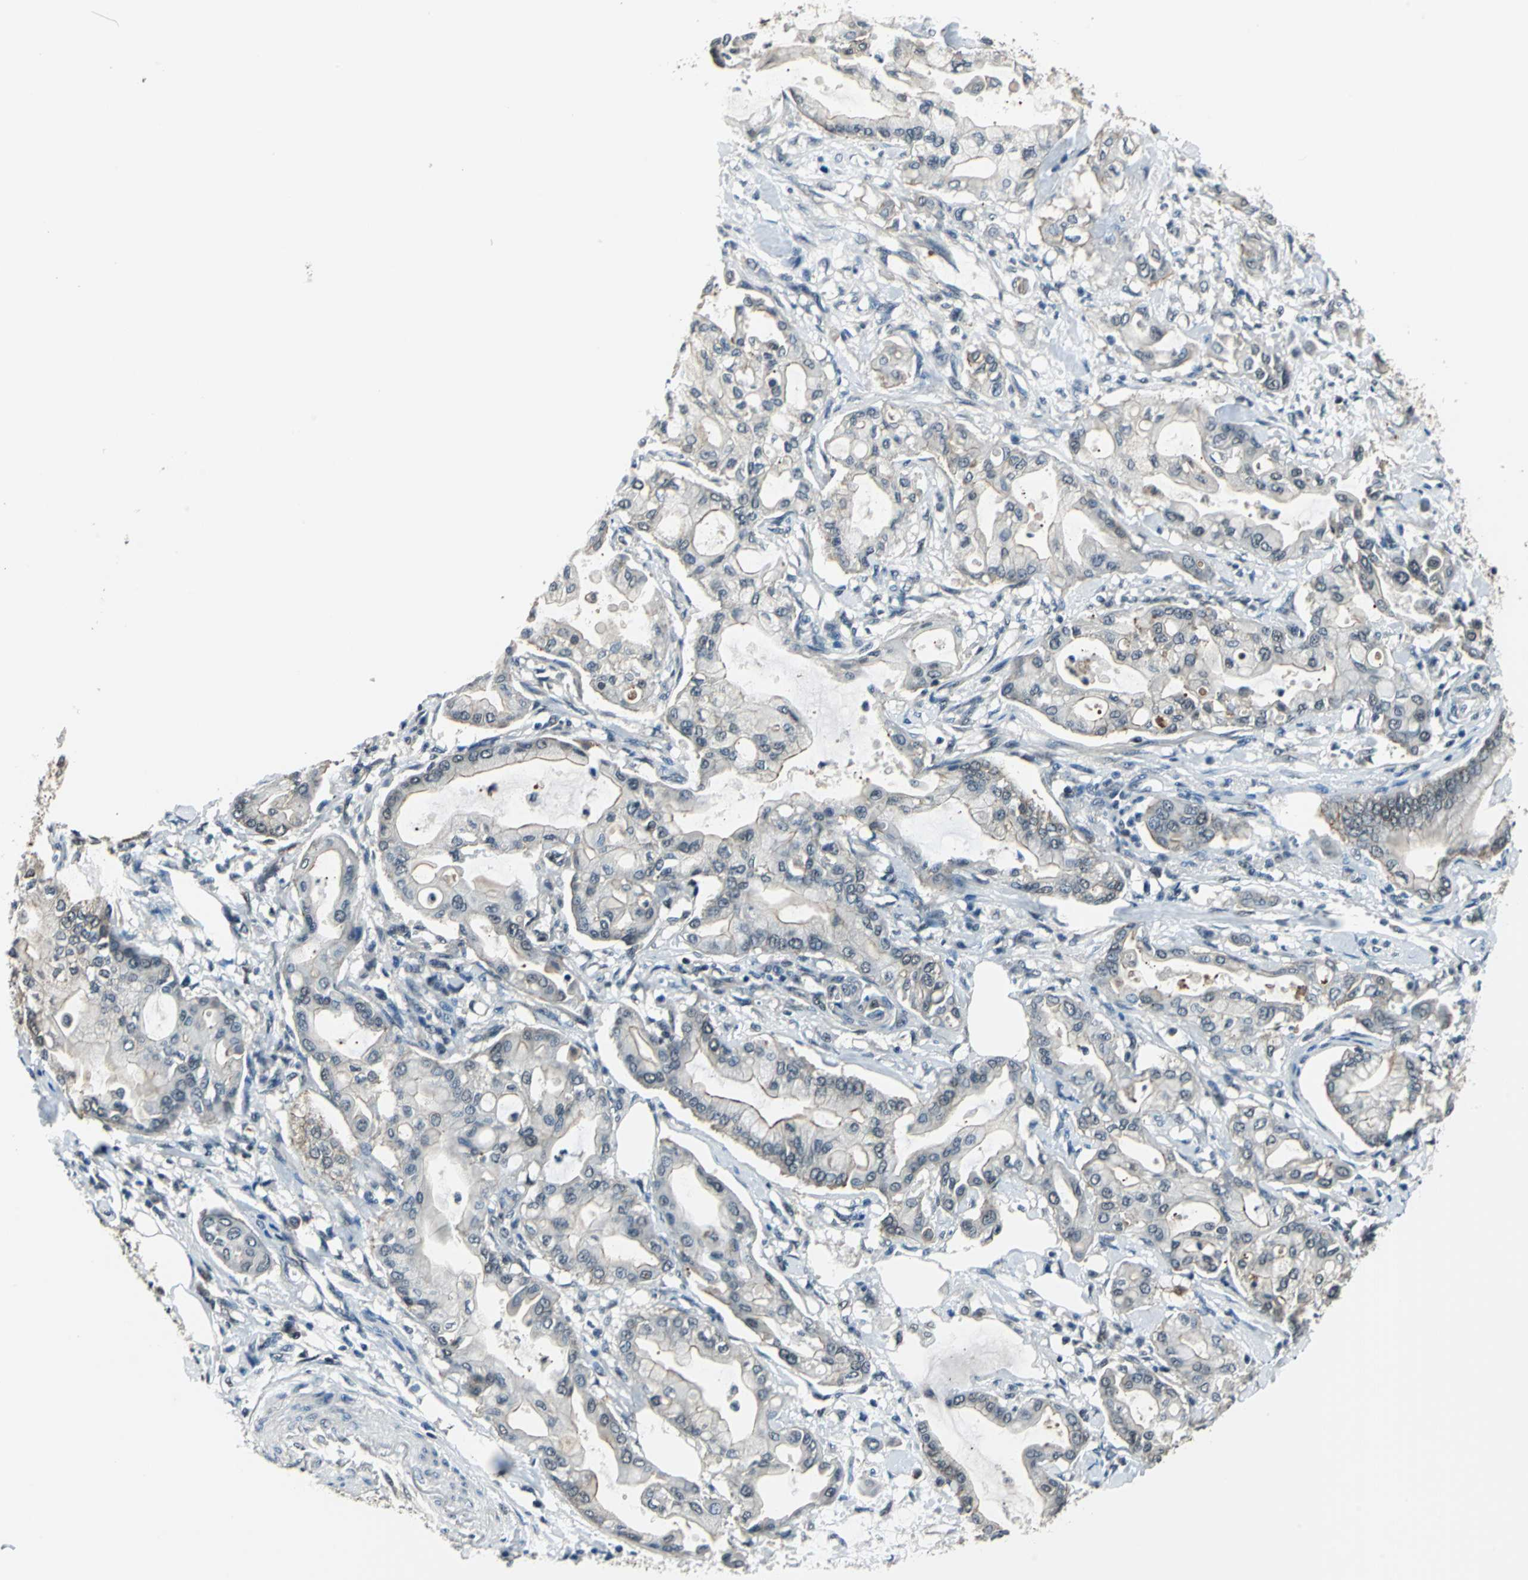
{"staining": {"intensity": "moderate", "quantity": "25%-75%", "location": "cytoplasmic/membranous,nuclear"}, "tissue": "pancreatic cancer", "cell_type": "Tumor cells", "image_type": "cancer", "snomed": [{"axis": "morphology", "description": "Adenocarcinoma, NOS"}, {"axis": "morphology", "description": "Adenocarcinoma, metastatic, NOS"}, {"axis": "topography", "description": "Lymph node"}, {"axis": "topography", "description": "Pancreas"}, {"axis": "topography", "description": "Duodenum"}], "caption": "Pancreatic cancer (adenocarcinoma) stained with a protein marker reveals moderate staining in tumor cells.", "gene": "RBM14", "patient": {"sex": "female", "age": 64}}